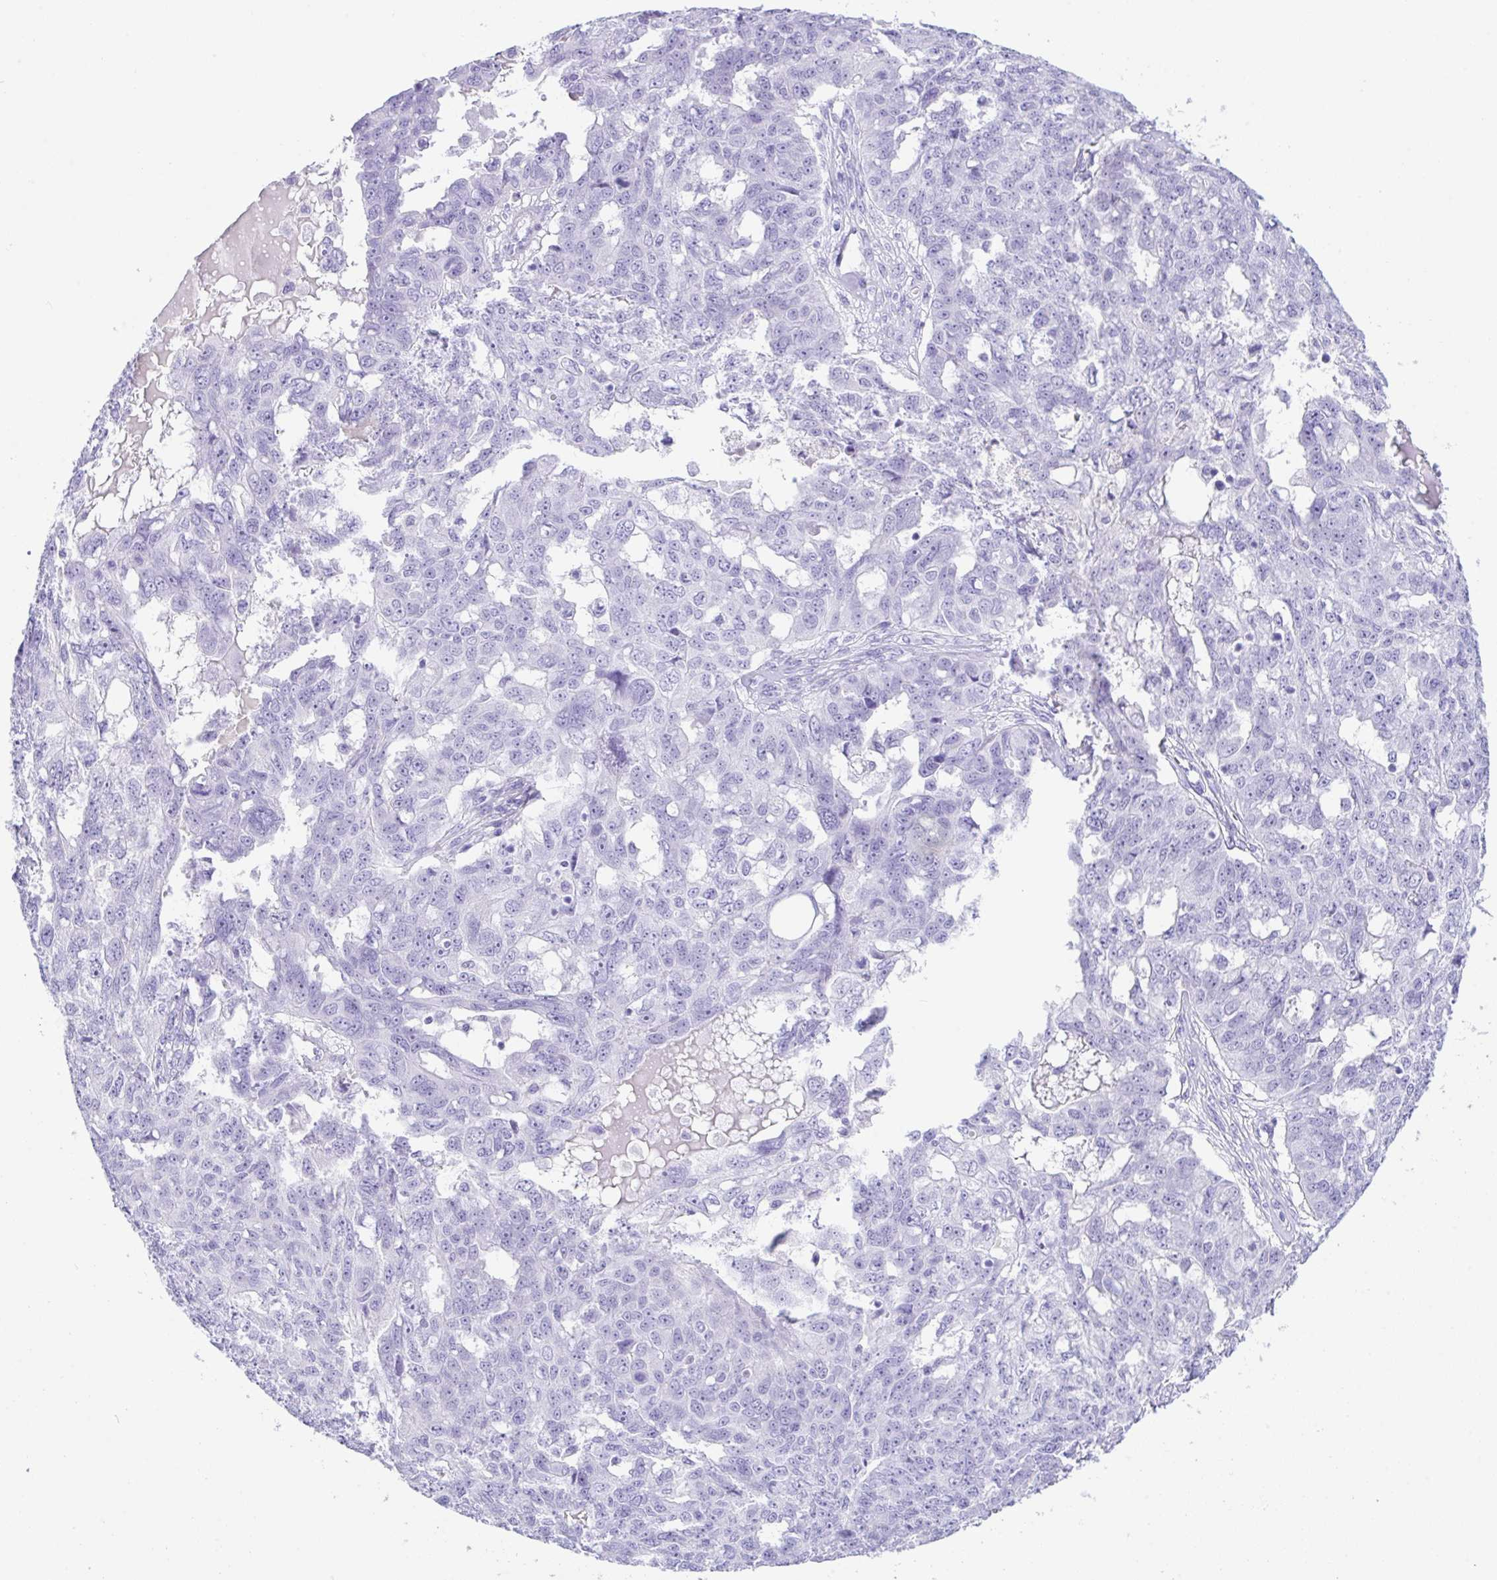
{"staining": {"intensity": "negative", "quantity": "none", "location": "none"}, "tissue": "ovarian cancer", "cell_type": "Tumor cells", "image_type": "cancer", "snomed": [{"axis": "morphology", "description": "Carcinoma, endometroid"}, {"axis": "topography", "description": "Ovary"}], "caption": "Protein analysis of endometroid carcinoma (ovarian) exhibits no significant positivity in tumor cells. (Brightfield microscopy of DAB IHC at high magnification).", "gene": "CPA1", "patient": {"sex": "female", "age": 70}}